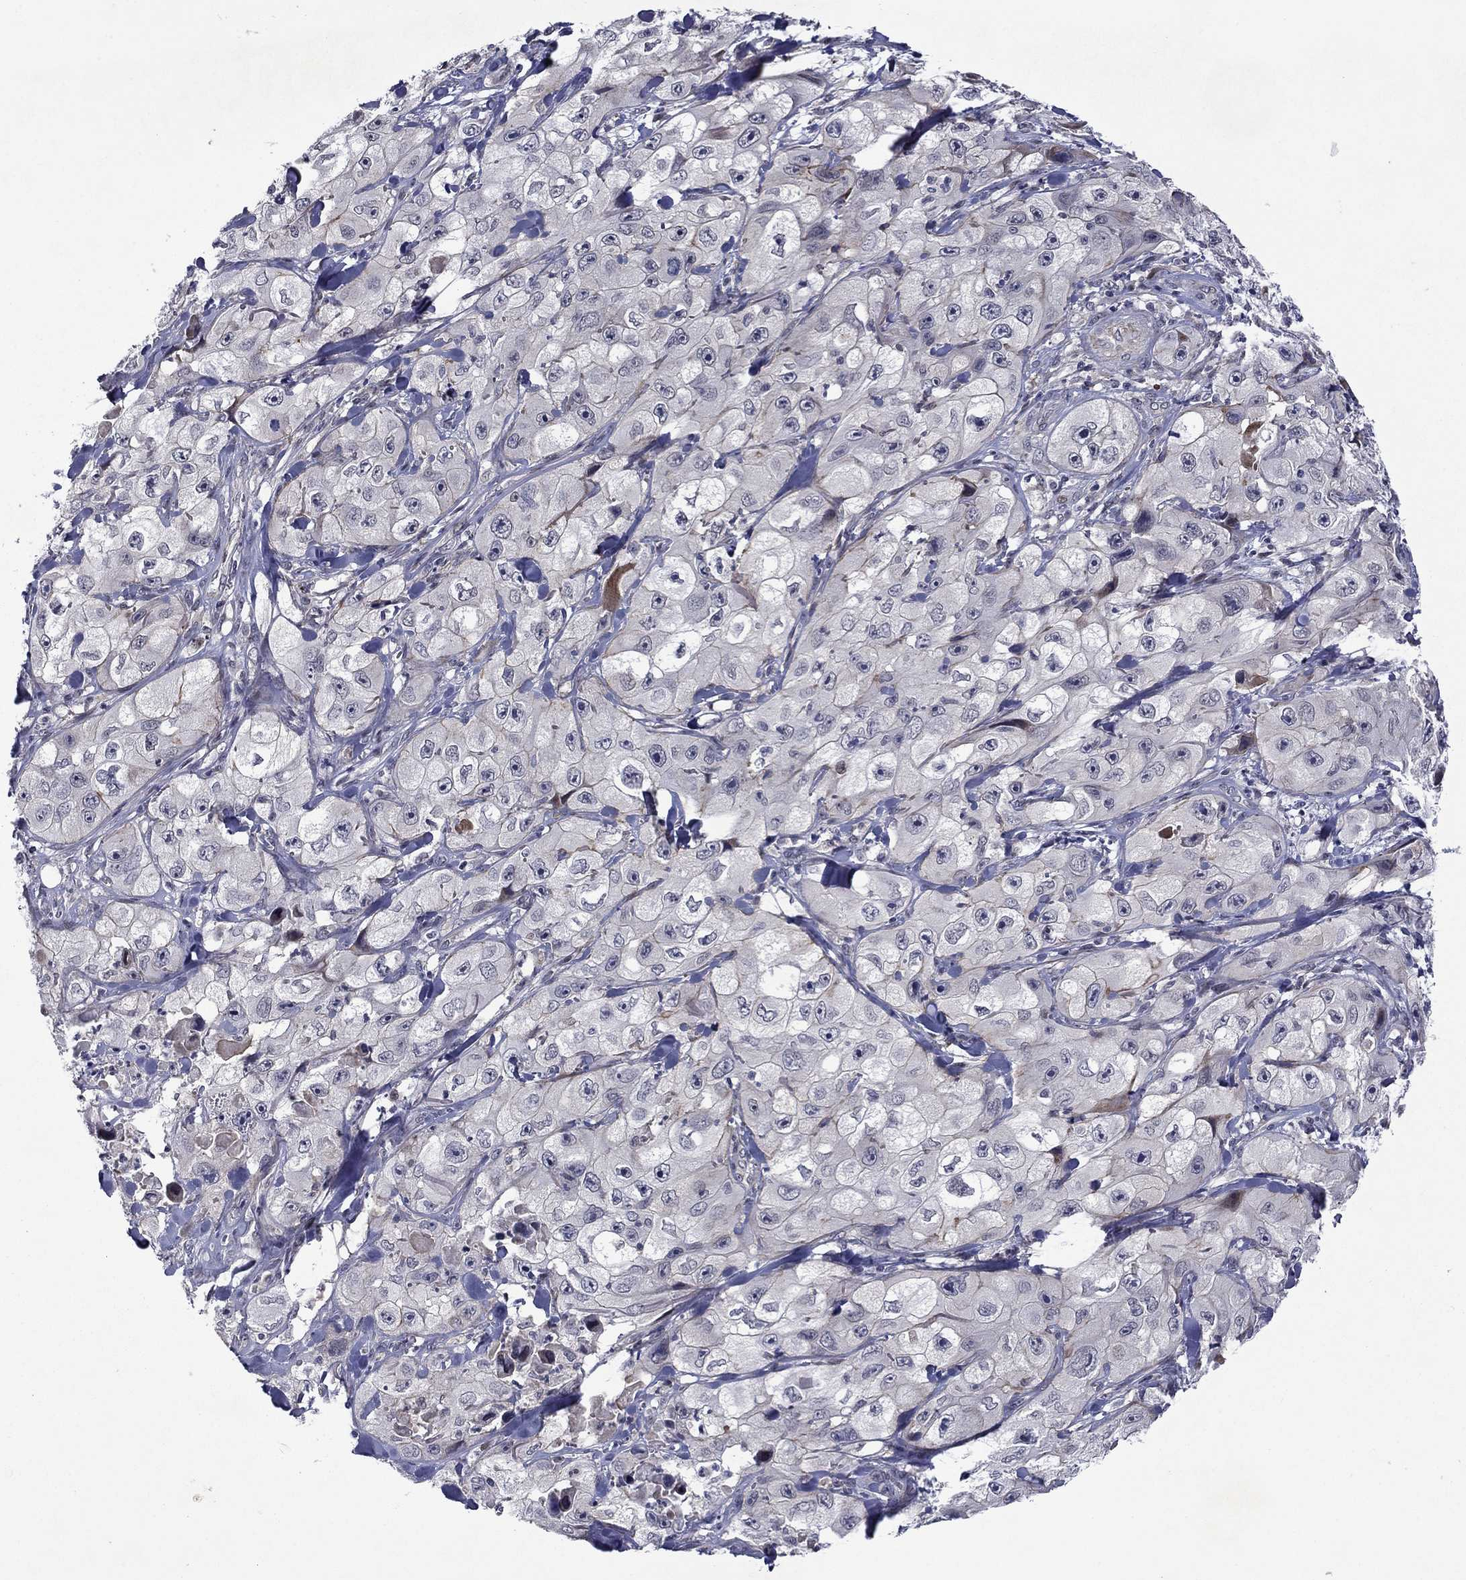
{"staining": {"intensity": "negative", "quantity": "none", "location": "none"}, "tissue": "skin cancer", "cell_type": "Tumor cells", "image_type": "cancer", "snomed": [{"axis": "morphology", "description": "Squamous cell carcinoma, NOS"}, {"axis": "topography", "description": "Skin"}, {"axis": "topography", "description": "Subcutis"}], "caption": "Micrograph shows no protein staining in tumor cells of squamous cell carcinoma (skin) tissue.", "gene": "B3GAT1", "patient": {"sex": "male", "age": 73}}